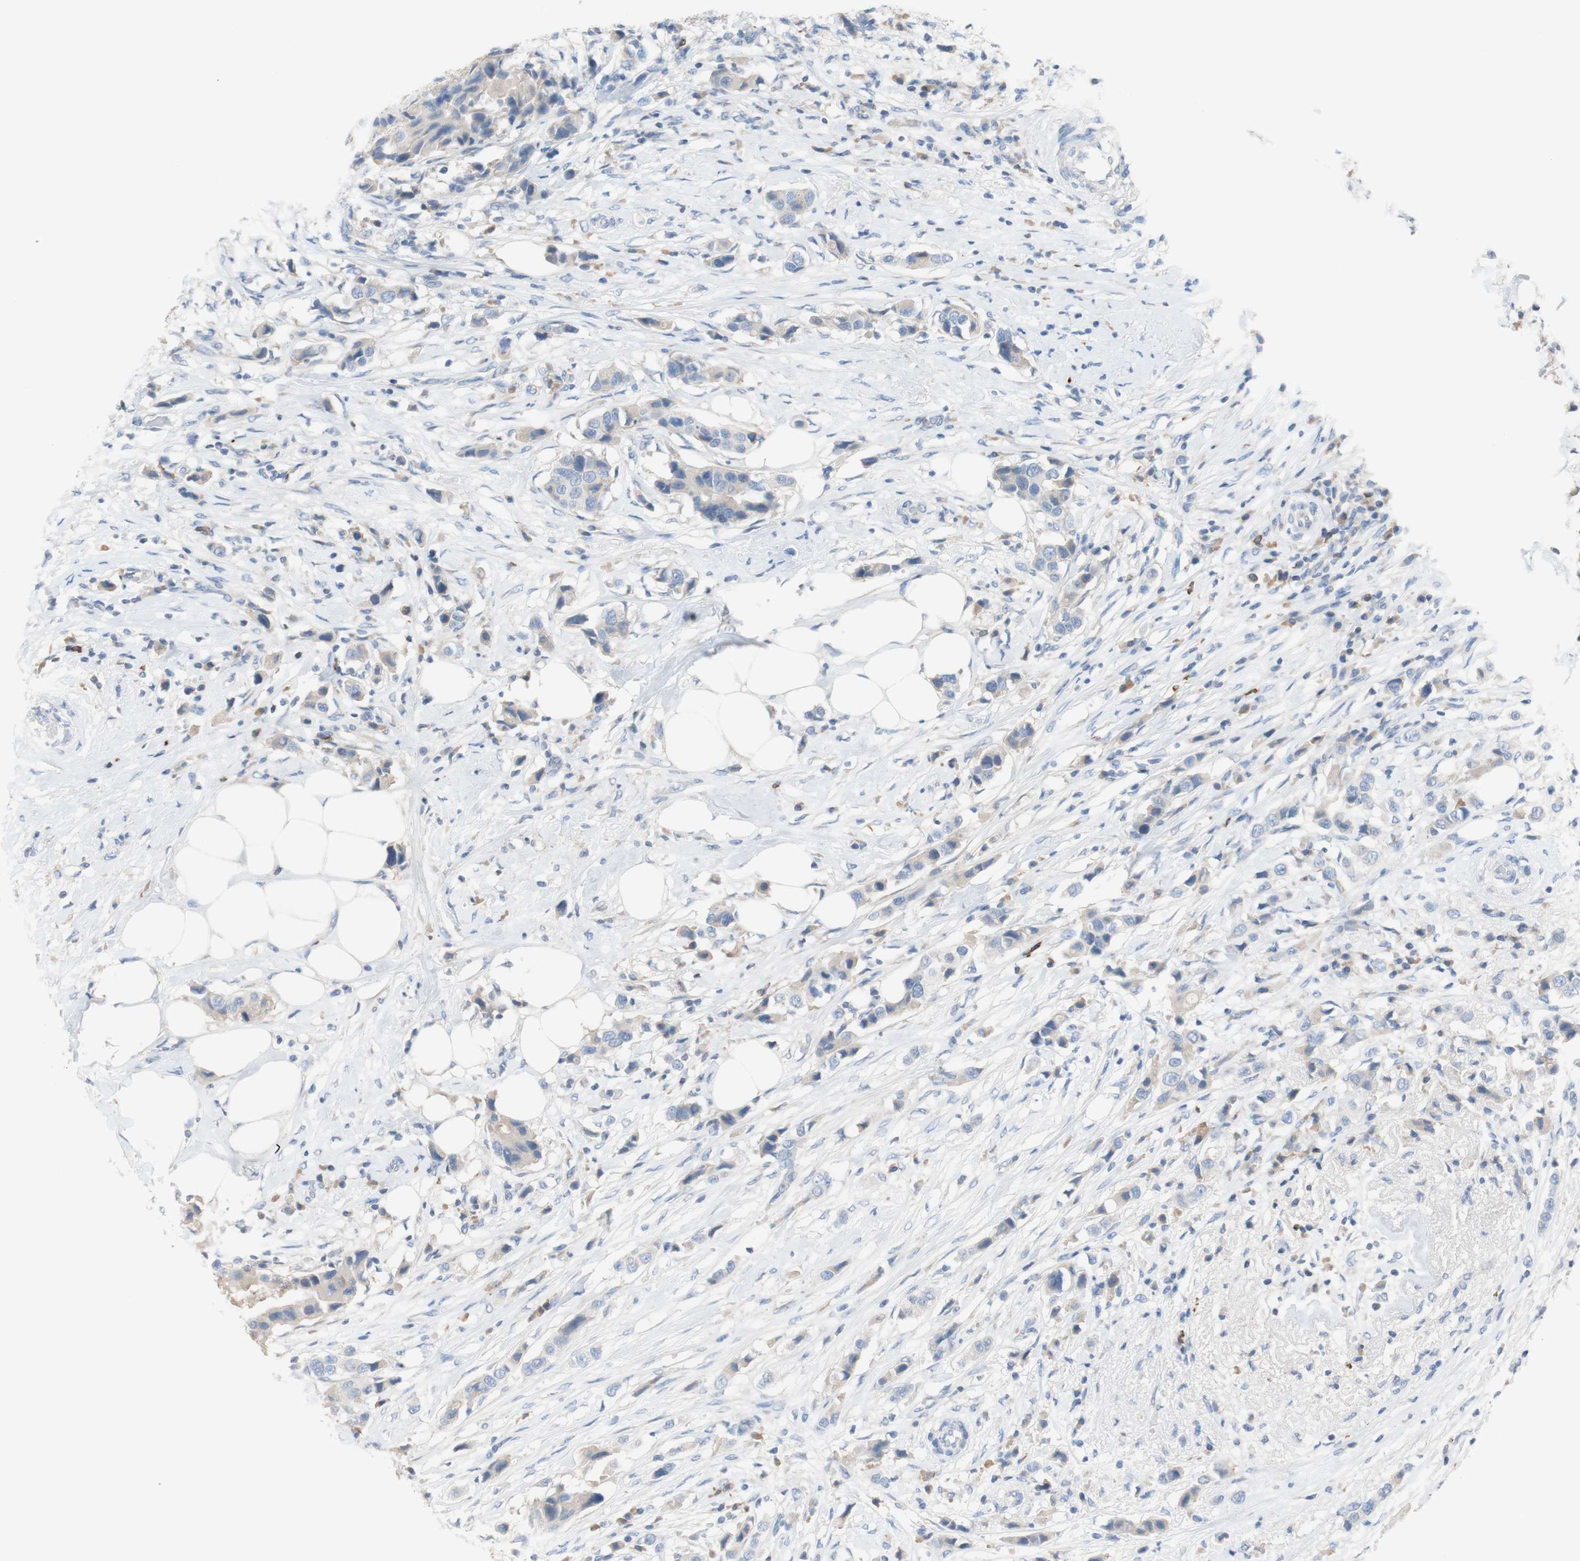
{"staining": {"intensity": "weak", "quantity": ">75%", "location": "cytoplasmic/membranous"}, "tissue": "breast cancer", "cell_type": "Tumor cells", "image_type": "cancer", "snomed": [{"axis": "morphology", "description": "Normal tissue, NOS"}, {"axis": "morphology", "description": "Duct carcinoma"}, {"axis": "topography", "description": "Breast"}], "caption": "The micrograph shows immunohistochemical staining of intraductal carcinoma (breast). There is weak cytoplasmic/membranous staining is present in approximately >75% of tumor cells.", "gene": "PACSIN1", "patient": {"sex": "female", "age": 50}}